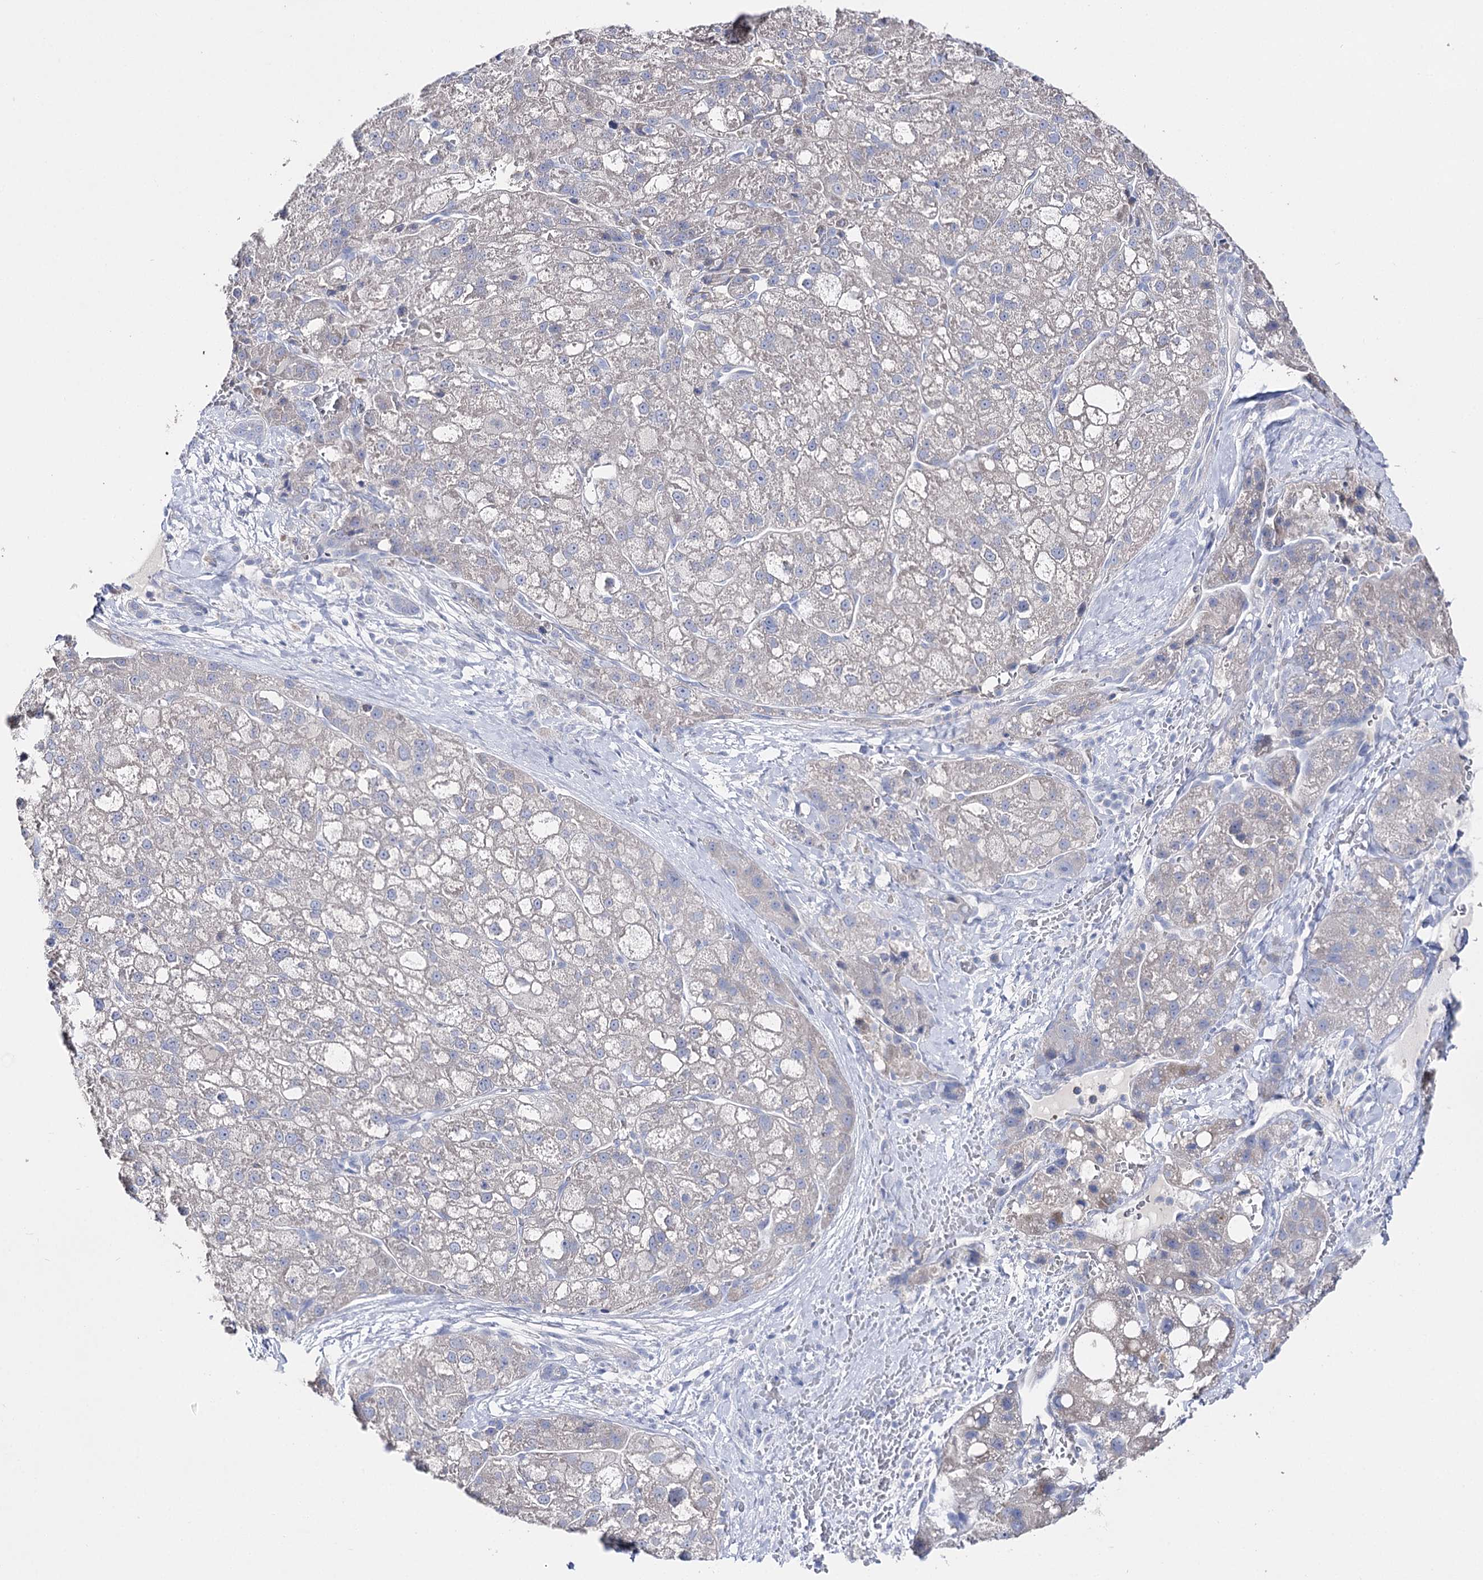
{"staining": {"intensity": "negative", "quantity": "none", "location": "none"}, "tissue": "liver cancer", "cell_type": "Tumor cells", "image_type": "cancer", "snomed": [{"axis": "morphology", "description": "Normal tissue, NOS"}, {"axis": "morphology", "description": "Carcinoma, Hepatocellular, NOS"}, {"axis": "topography", "description": "Liver"}], "caption": "Hepatocellular carcinoma (liver) was stained to show a protein in brown. There is no significant expression in tumor cells.", "gene": "NRAP", "patient": {"sex": "male", "age": 57}}